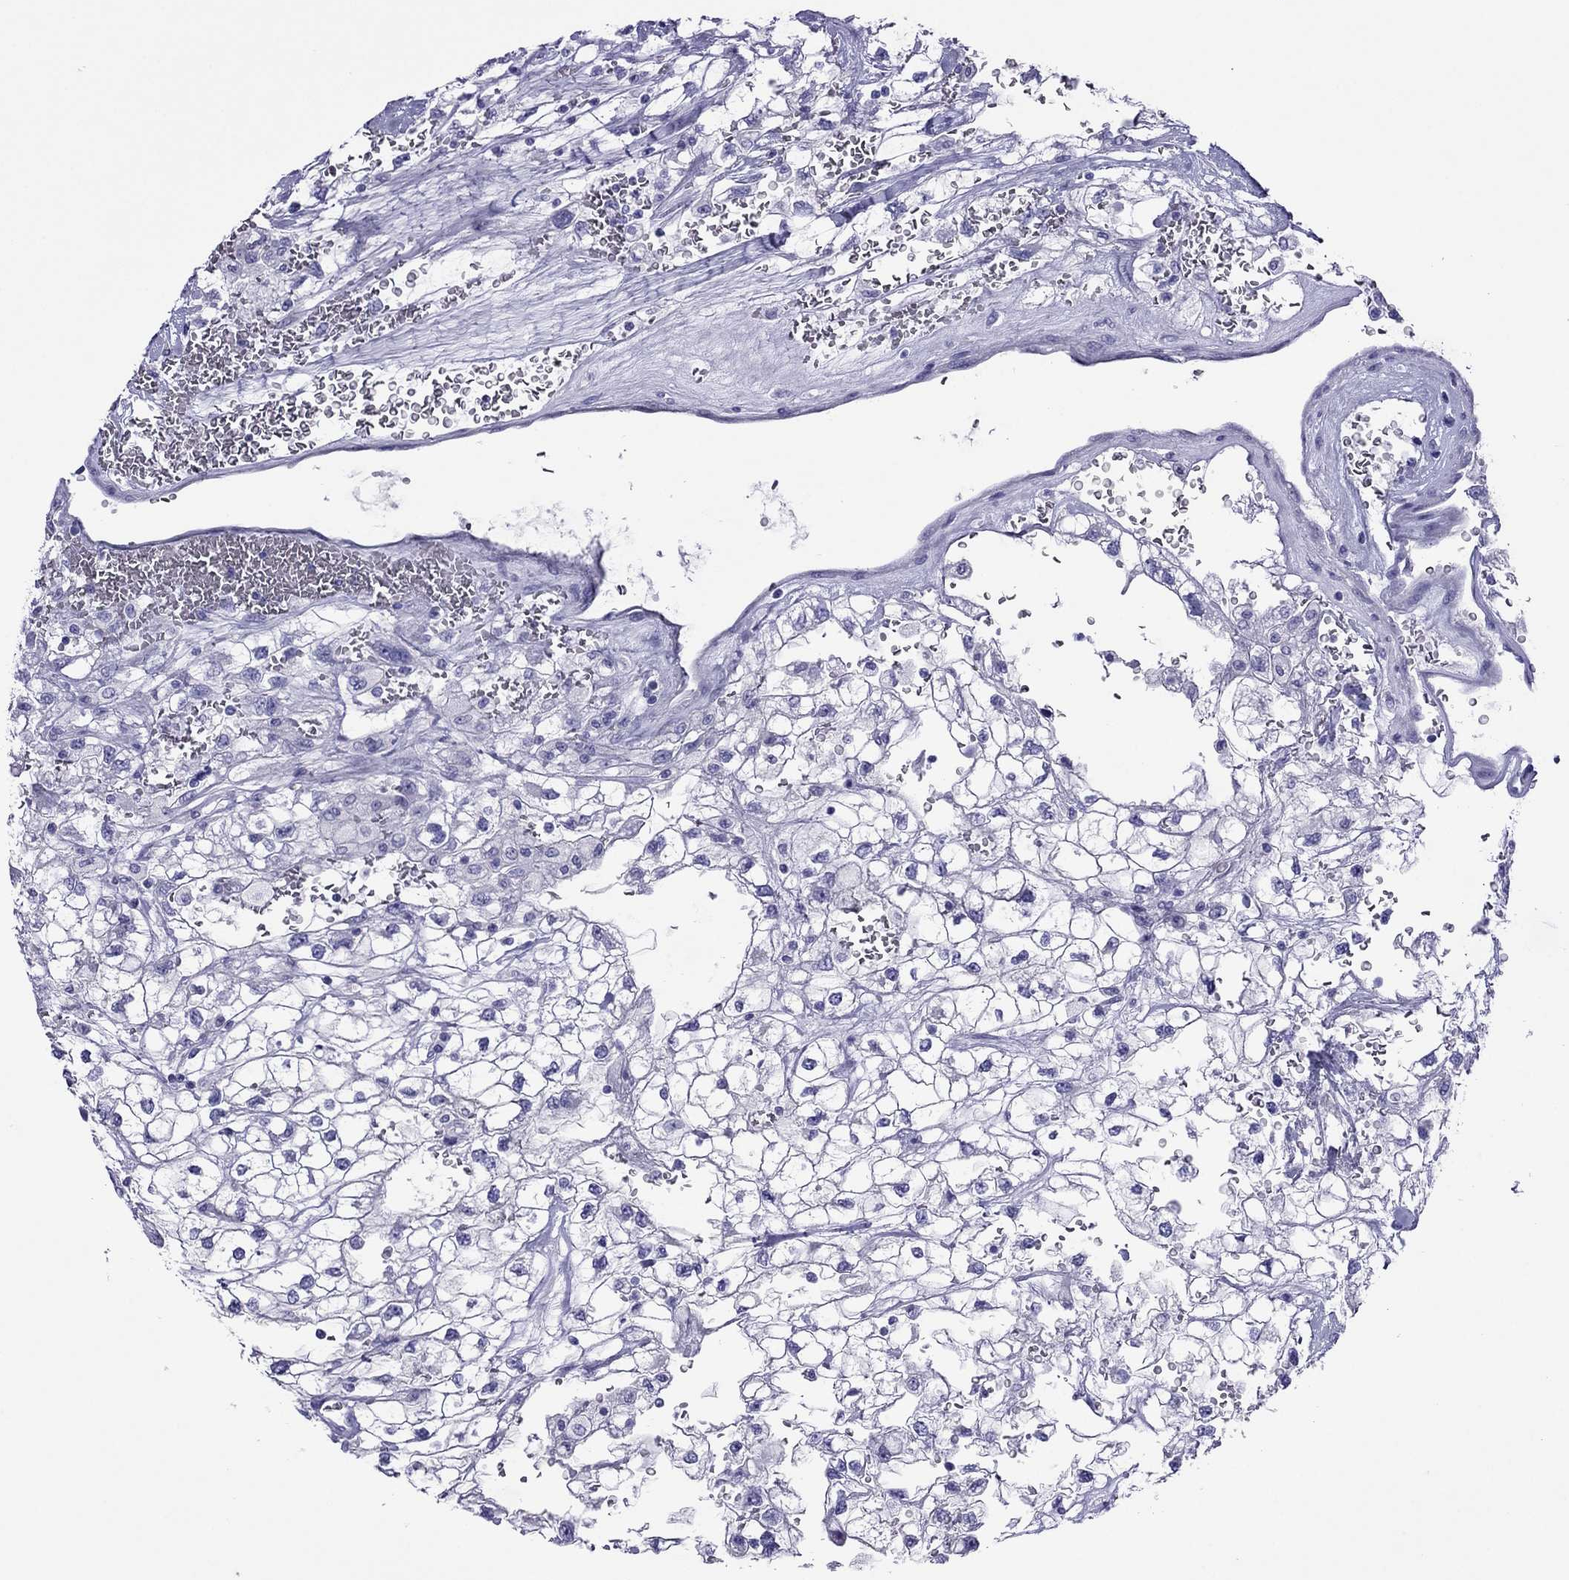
{"staining": {"intensity": "negative", "quantity": "none", "location": "none"}, "tissue": "renal cancer", "cell_type": "Tumor cells", "image_type": "cancer", "snomed": [{"axis": "morphology", "description": "Adenocarcinoma, NOS"}, {"axis": "topography", "description": "Kidney"}], "caption": "Adenocarcinoma (renal) stained for a protein using IHC displays no staining tumor cells.", "gene": "PCDHA6", "patient": {"sex": "male", "age": 59}}